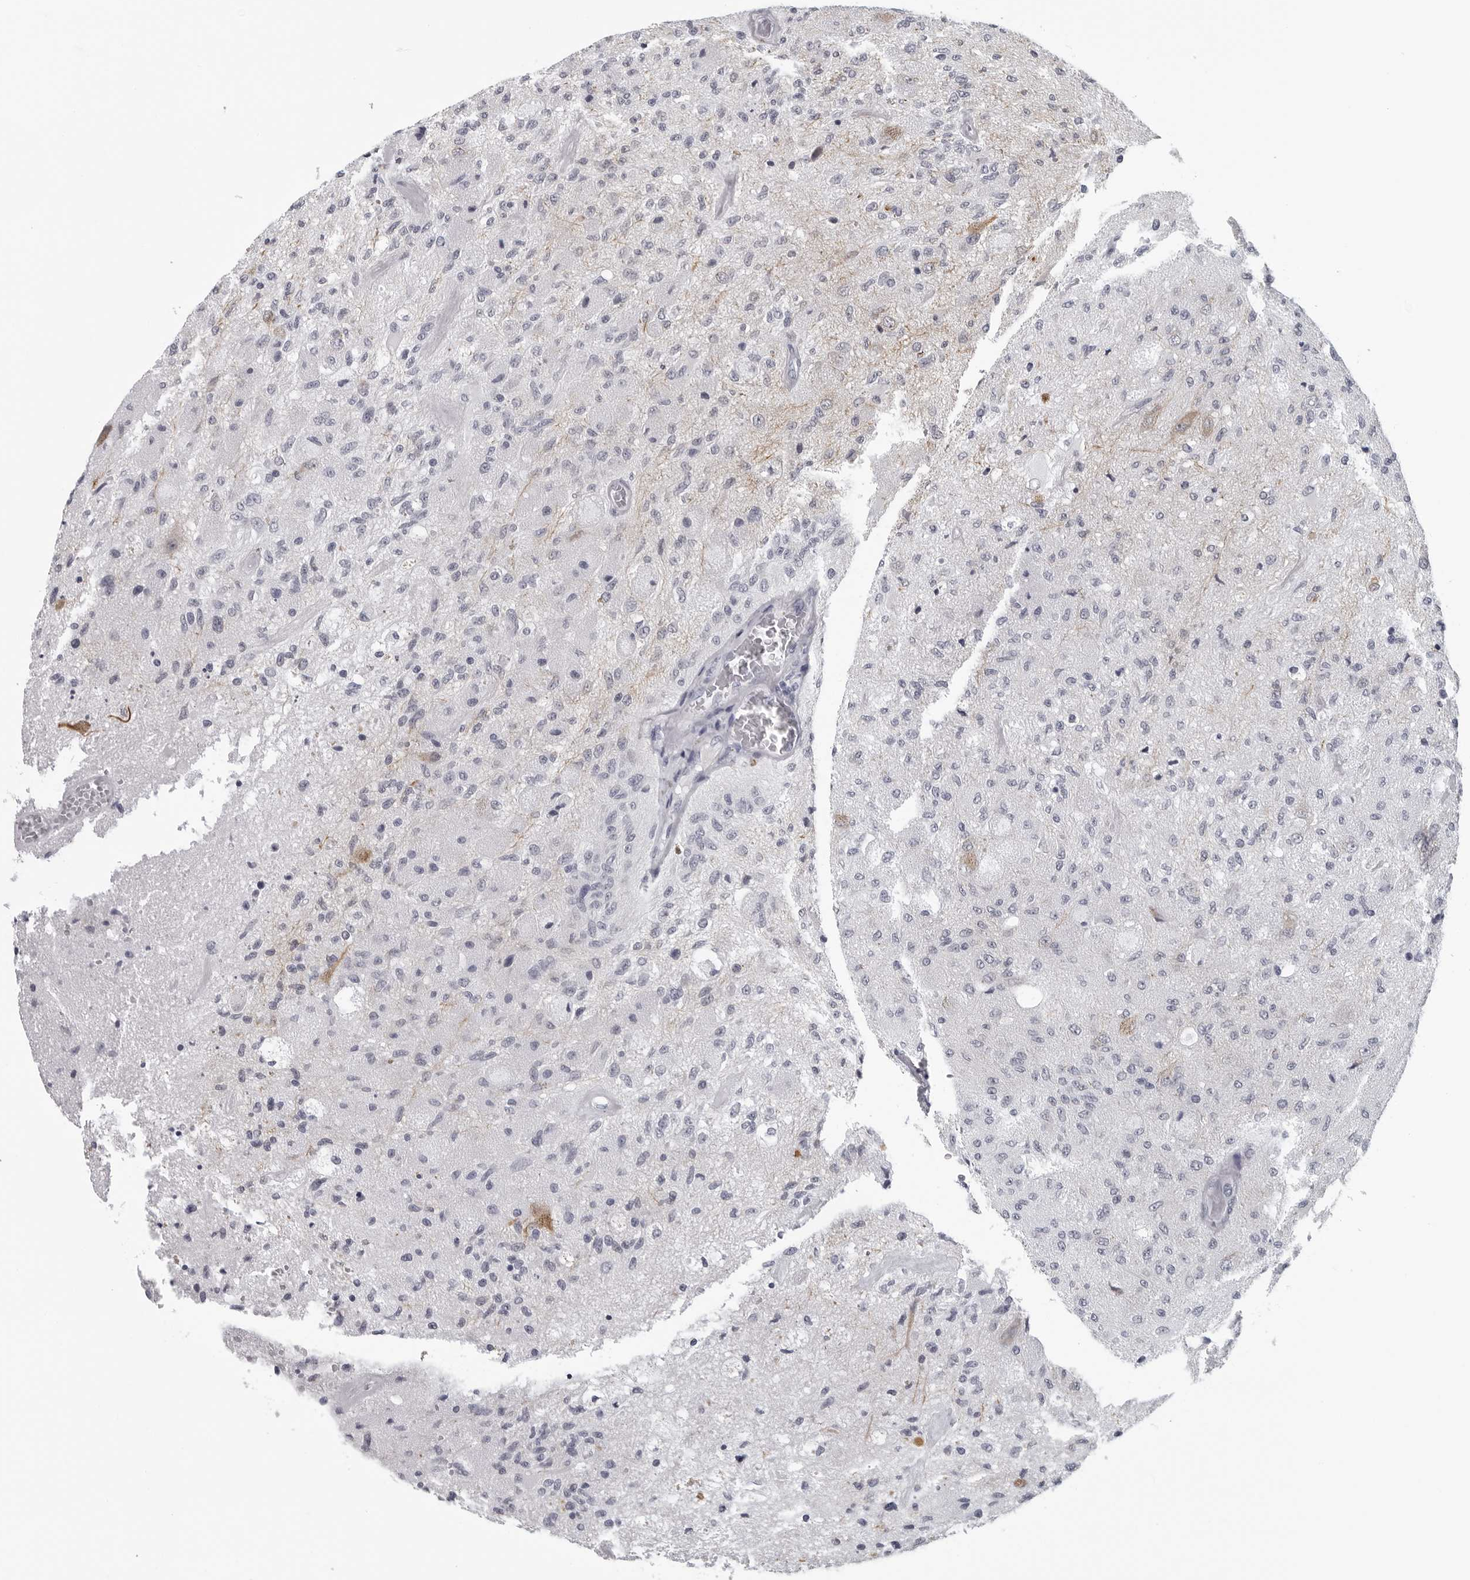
{"staining": {"intensity": "negative", "quantity": "none", "location": "none"}, "tissue": "glioma", "cell_type": "Tumor cells", "image_type": "cancer", "snomed": [{"axis": "morphology", "description": "Normal tissue, NOS"}, {"axis": "morphology", "description": "Glioma, malignant, High grade"}, {"axis": "topography", "description": "Cerebral cortex"}], "caption": "An IHC photomicrograph of glioma is shown. There is no staining in tumor cells of glioma.", "gene": "OPLAH", "patient": {"sex": "male", "age": 77}}